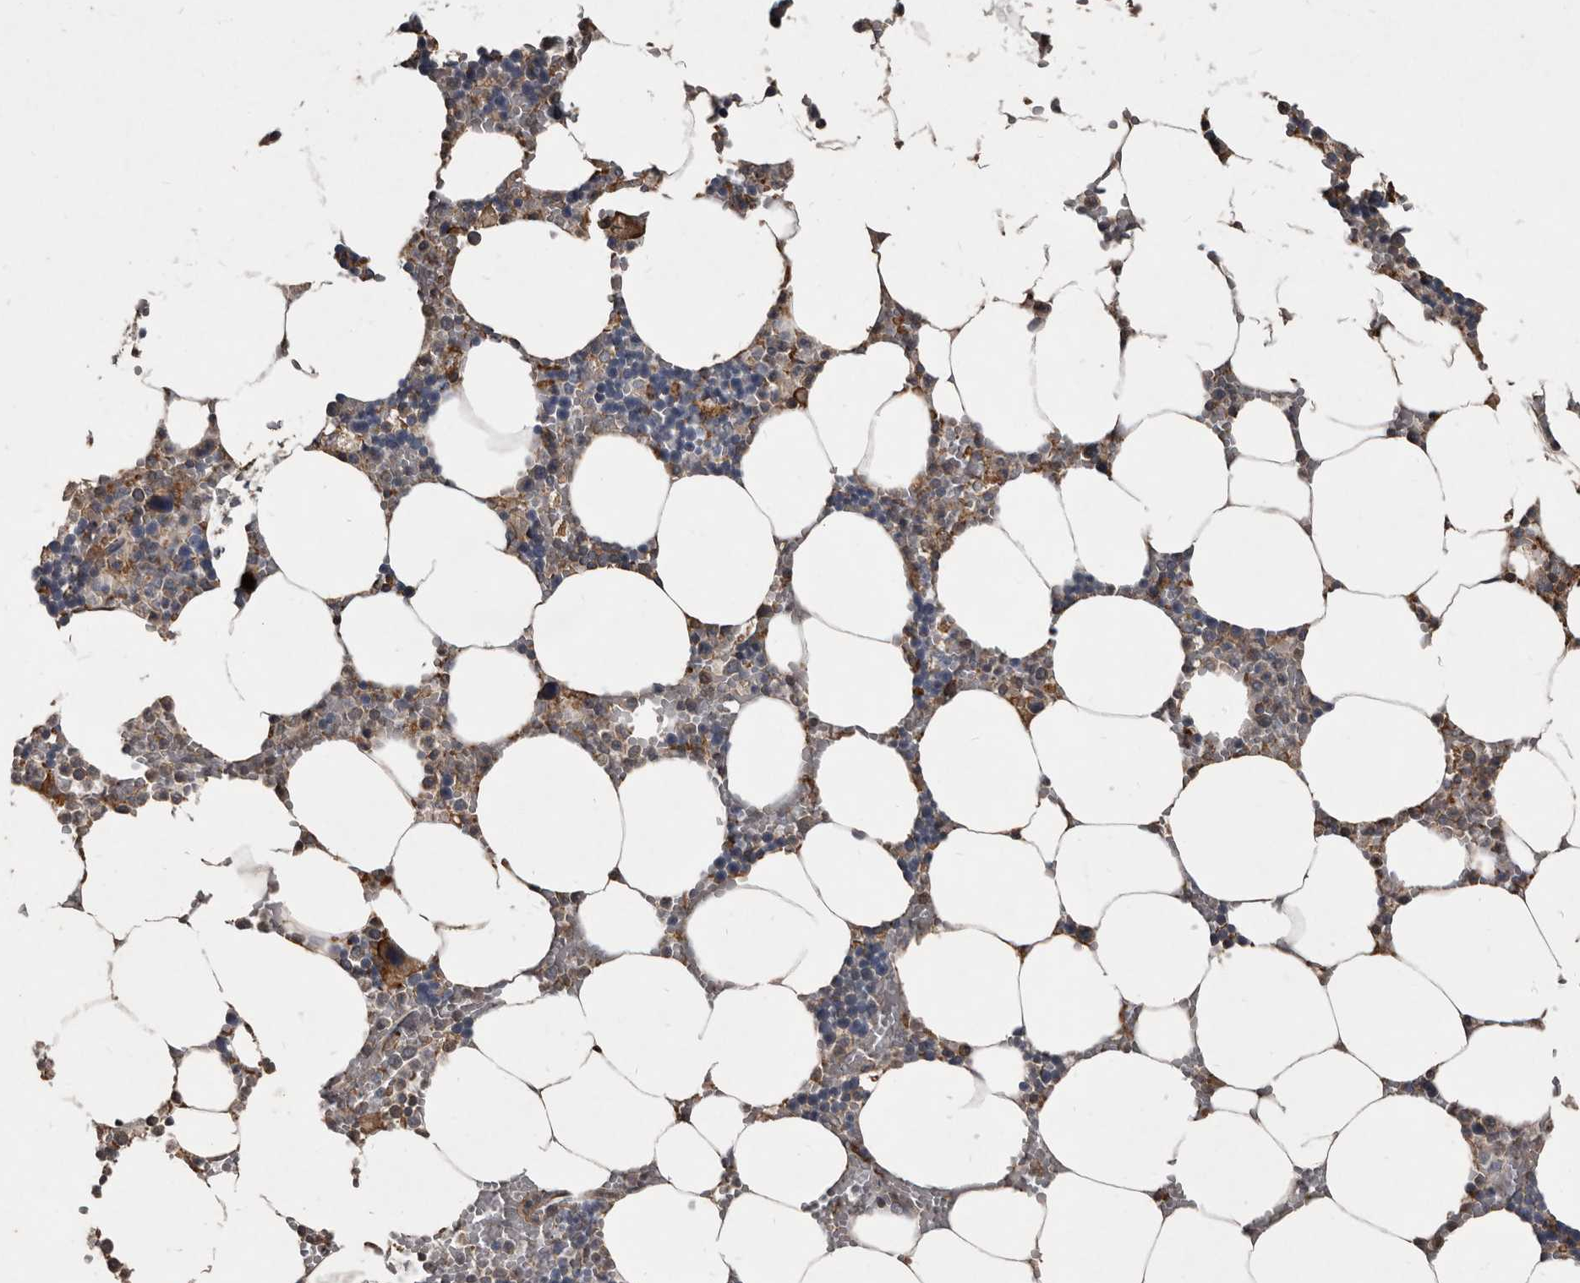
{"staining": {"intensity": "moderate", "quantity": "25%-75%", "location": "cytoplasmic/membranous"}, "tissue": "bone marrow", "cell_type": "Hematopoietic cells", "image_type": "normal", "snomed": [{"axis": "morphology", "description": "Normal tissue, NOS"}, {"axis": "topography", "description": "Bone marrow"}], "caption": "Bone marrow stained with a brown dye shows moderate cytoplasmic/membranous positive positivity in approximately 25%-75% of hematopoietic cells.", "gene": "GREB1", "patient": {"sex": "male", "age": 70}}